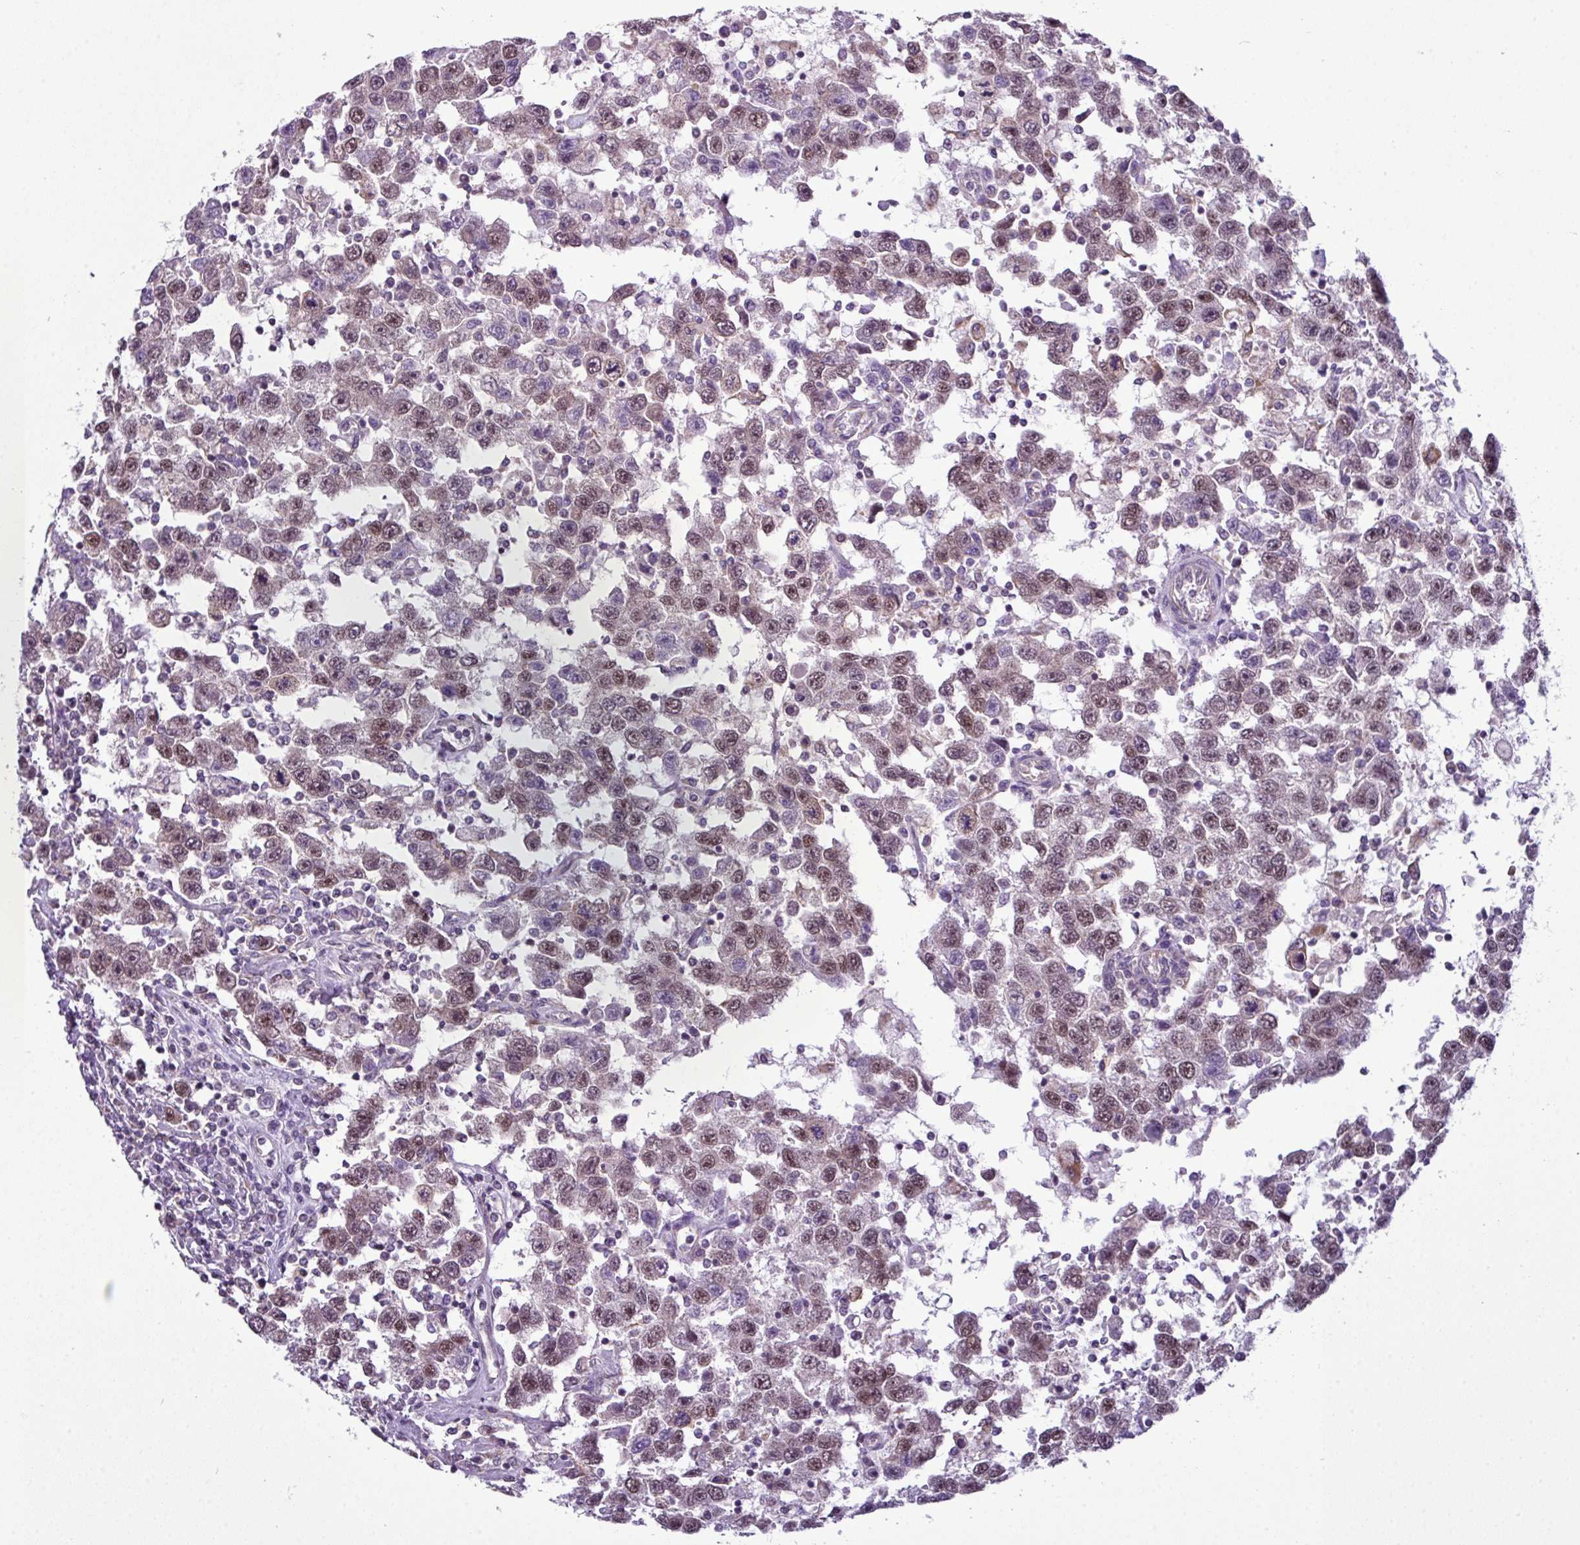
{"staining": {"intensity": "moderate", "quantity": ">75%", "location": "nuclear"}, "tissue": "testis cancer", "cell_type": "Tumor cells", "image_type": "cancer", "snomed": [{"axis": "morphology", "description": "Seminoma, NOS"}, {"axis": "topography", "description": "Testis"}], "caption": "About >75% of tumor cells in human seminoma (testis) demonstrate moderate nuclear protein expression as visualized by brown immunohistochemical staining.", "gene": "ZNF217", "patient": {"sex": "male", "age": 41}}